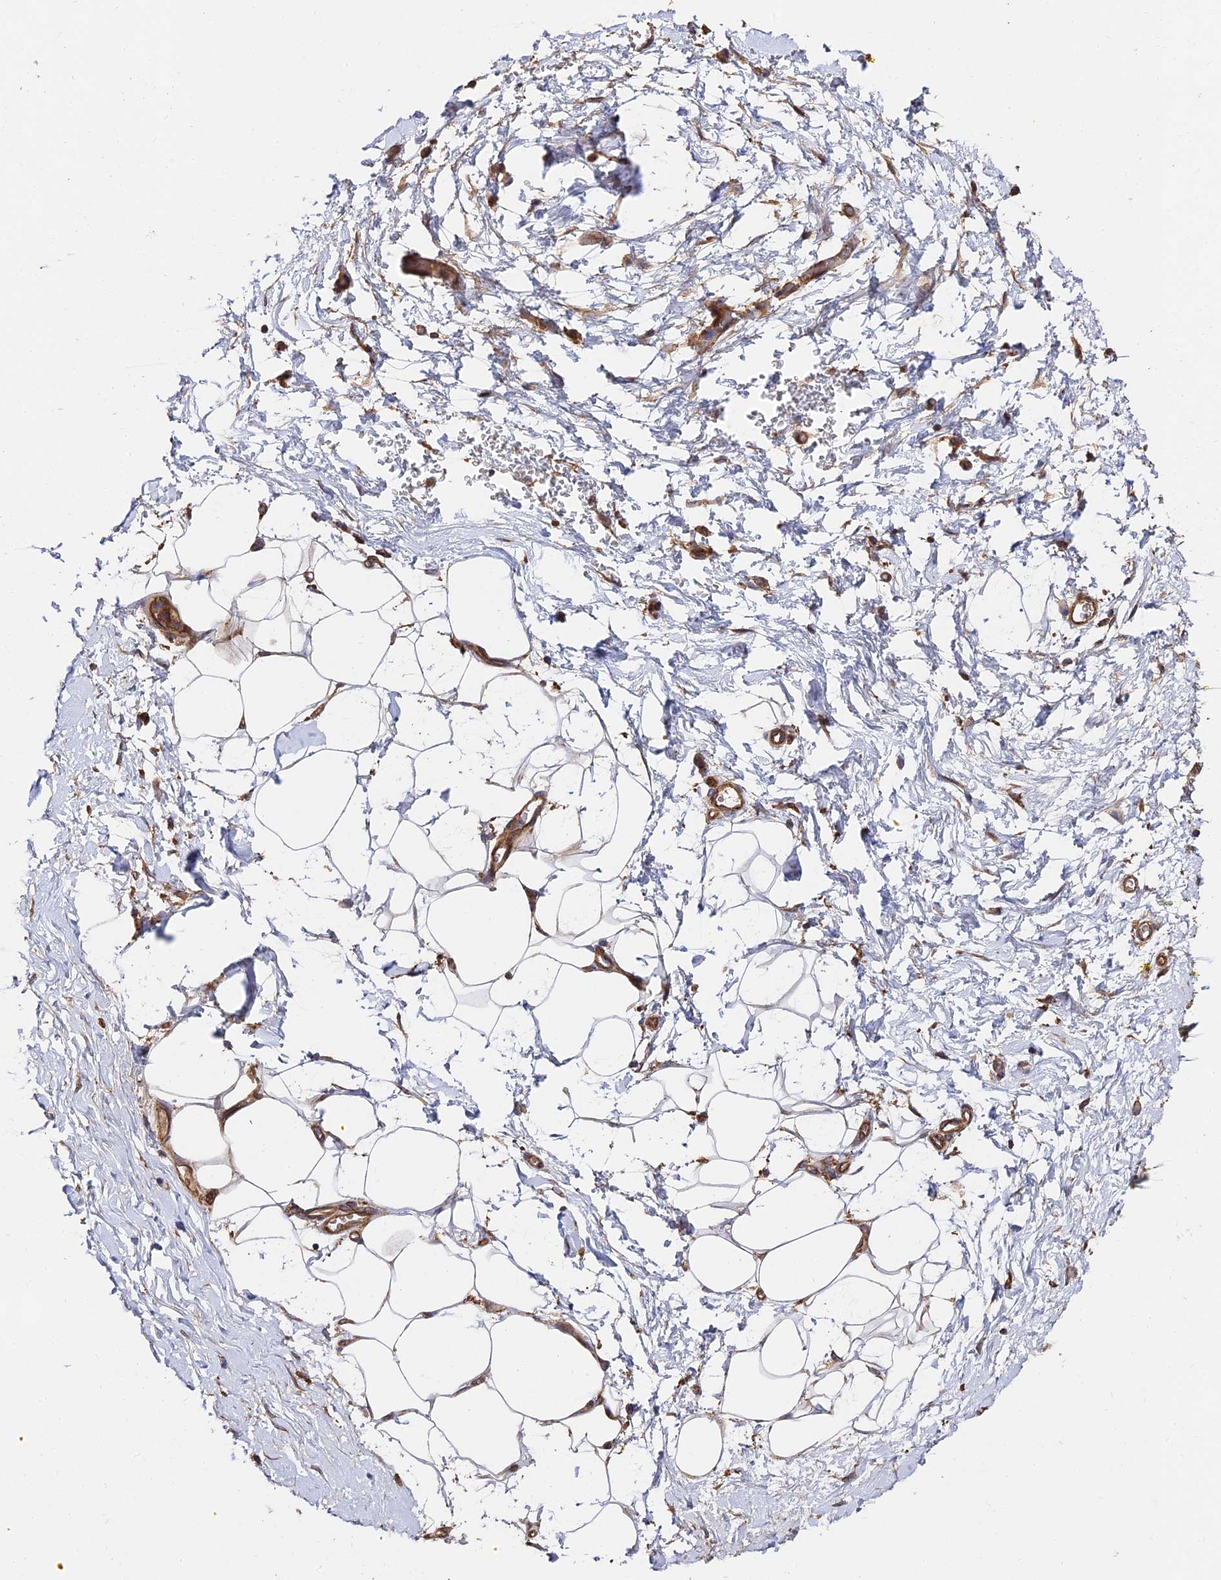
{"staining": {"intensity": "moderate", "quantity": "<25%", "location": "cytoplasmic/membranous"}, "tissue": "adipose tissue", "cell_type": "Adipocytes", "image_type": "normal", "snomed": [{"axis": "morphology", "description": "Normal tissue, NOS"}, {"axis": "morphology", "description": "Adenocarcinoma, NOS"}, {"axis": "topography", "description": "Pancreas"}, {"axis": "topography", "description": "Peripheral nerve tissue"}], "caption": "Brown immunohistochemical staining in benign adipose tissue reveals moderate cytoplasmic/membranous staining in about <25% of adipocytes.", "gene": "EXT1", "patient": {"sex": "male", "age": 59}}